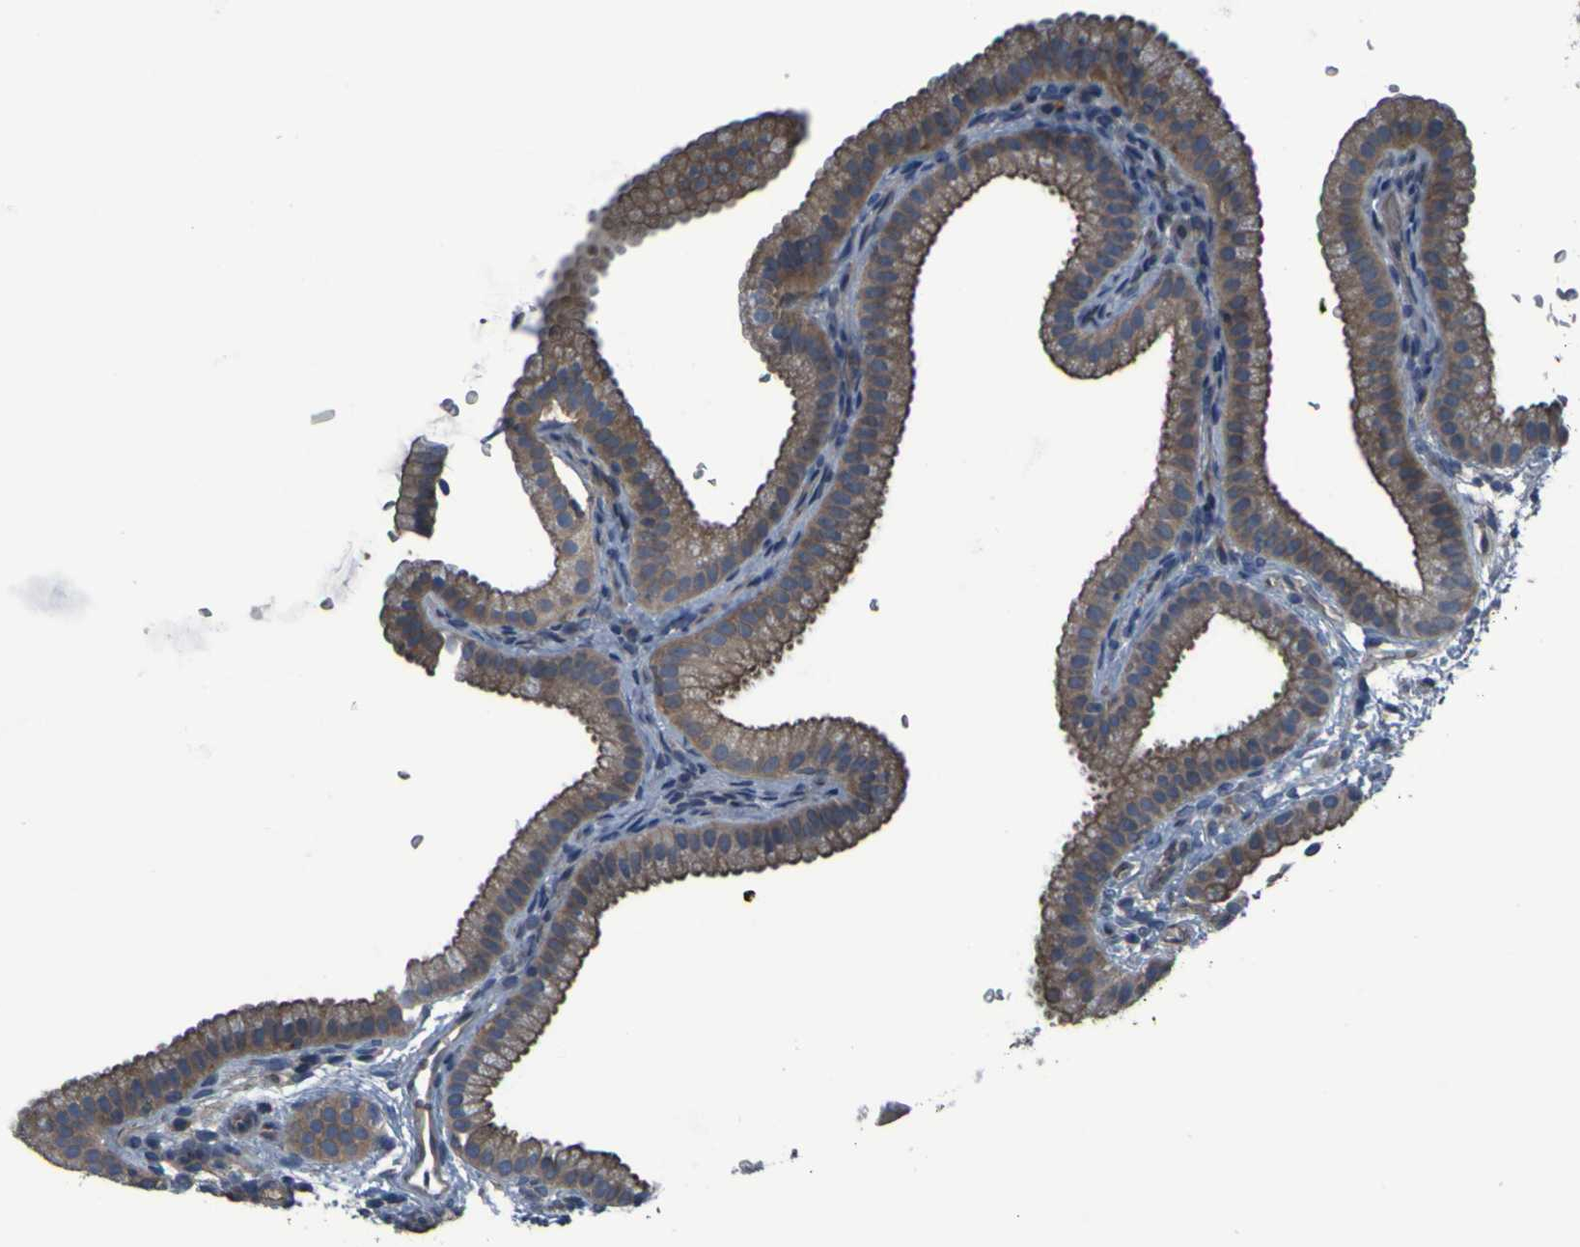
{"staining": {"intensity": "moderate", "quantity": ">75%", "location": "cytoplasmic/membranous"}, "tissue": "gallbladder", "cell_type": "Glandular cells", "image_type": "normal", "snomed": [{"axis": "morphology", "description": "Normal tissue, NOS"}, {"axis": "topography", "description": "Gallbladder"}], "caption": "Immunohistochemistry of normal human gallbladder reveals medium levels of moderate cytoplasmic/membranous positivity in approximately >75% of glandular cells.", "gene": "GRAMD1A", "patient": {"sex": "female", "age": 64}}